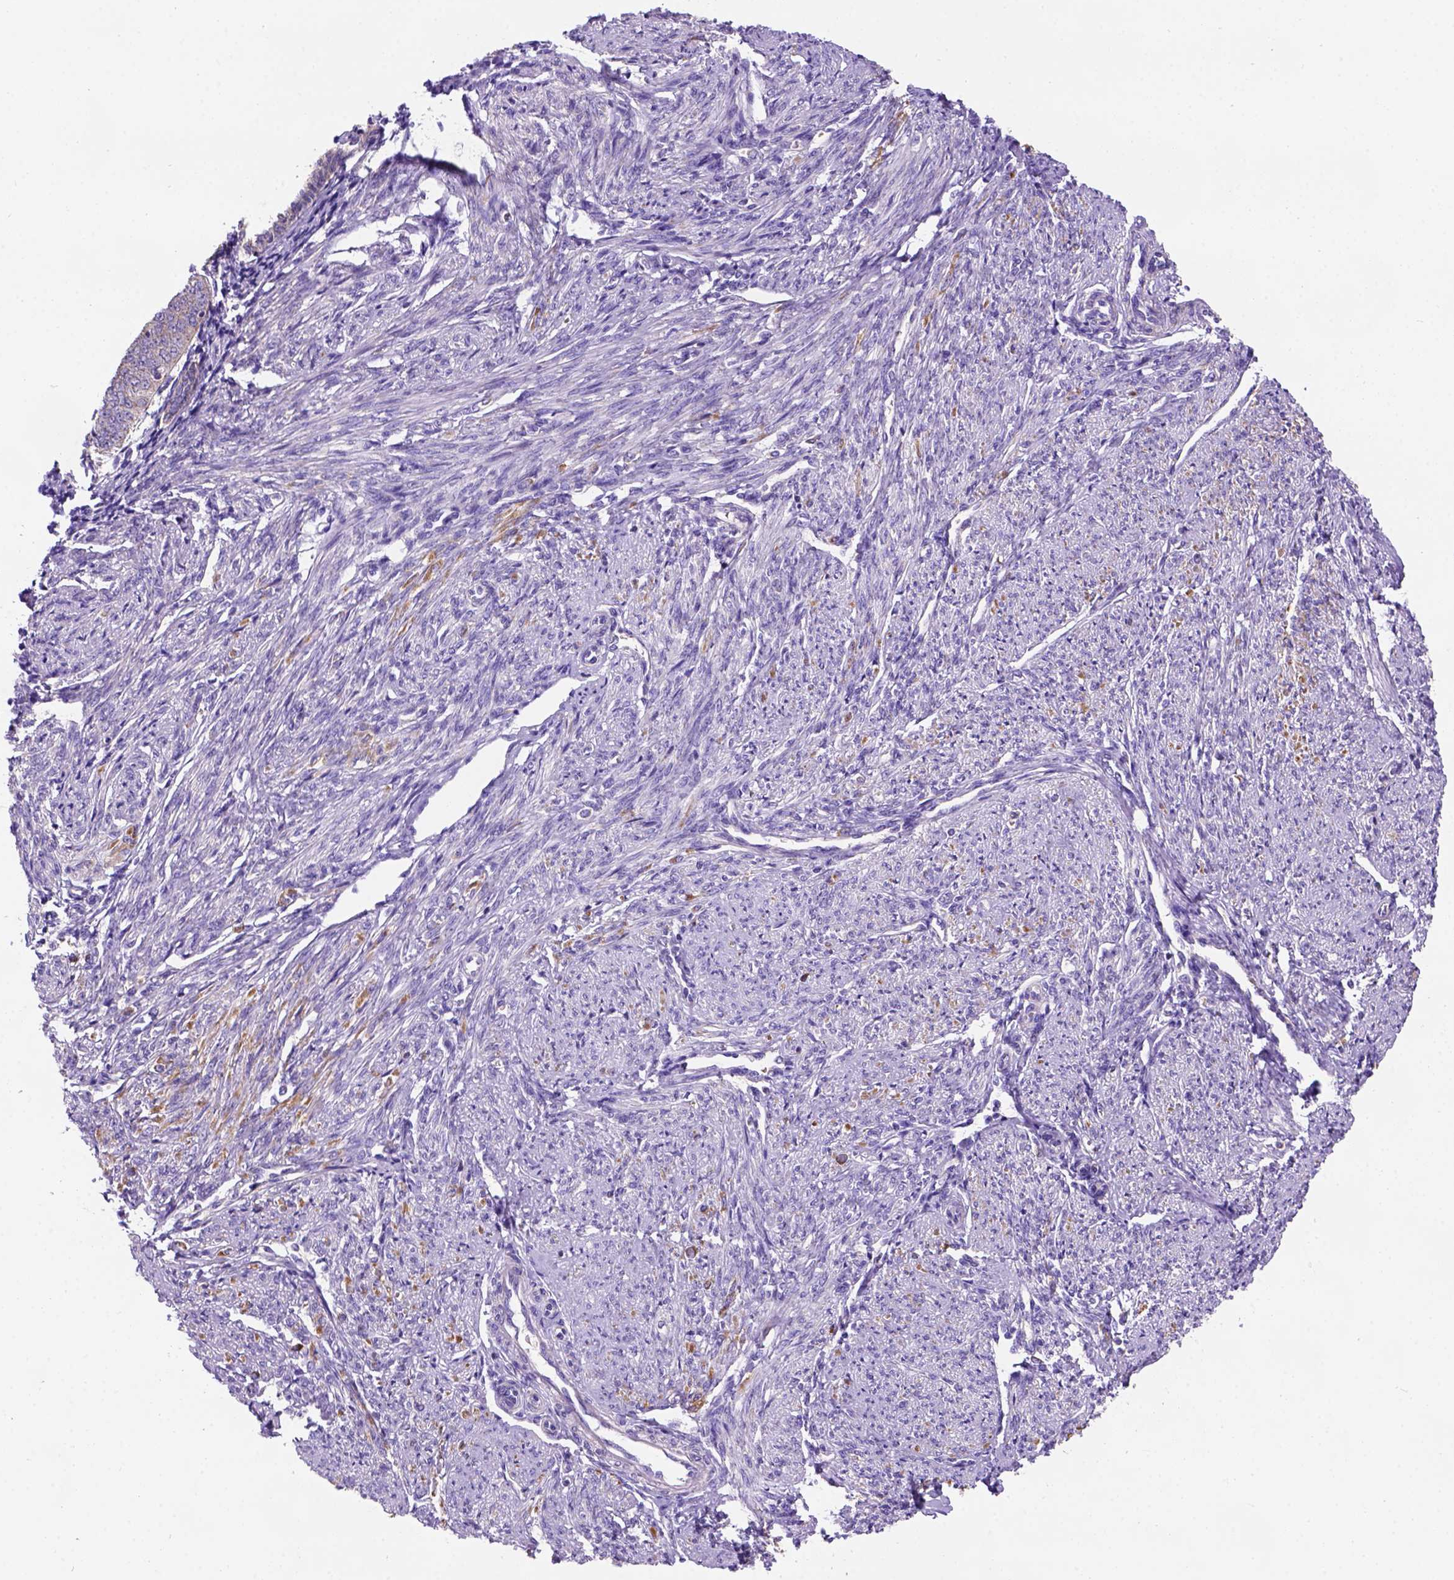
{"staining": {"intensity": "moderate", "quantity": "<25%", "location": "cytoplasmic/membranous"}, "tissue": "smooth muscle", "cell_type": "Smooth muscle cells", "image_type": "normal", "snomed": [{"axis": "morphology", "description": "Normal tissue, NOS"}, {"axis": "topography", "description": "Smooth muscle"}], "caption": "Immunohistochemical staining of normal human smooth muscle demonstrates moderate cytoplasmic/membranous protein expression in approximately <25% of smooth muscle cells. (IHC, brightfield microscopy, high magnification).", "gene": "L2HGDH", "patient": {"sex": "female", "age": 65}}